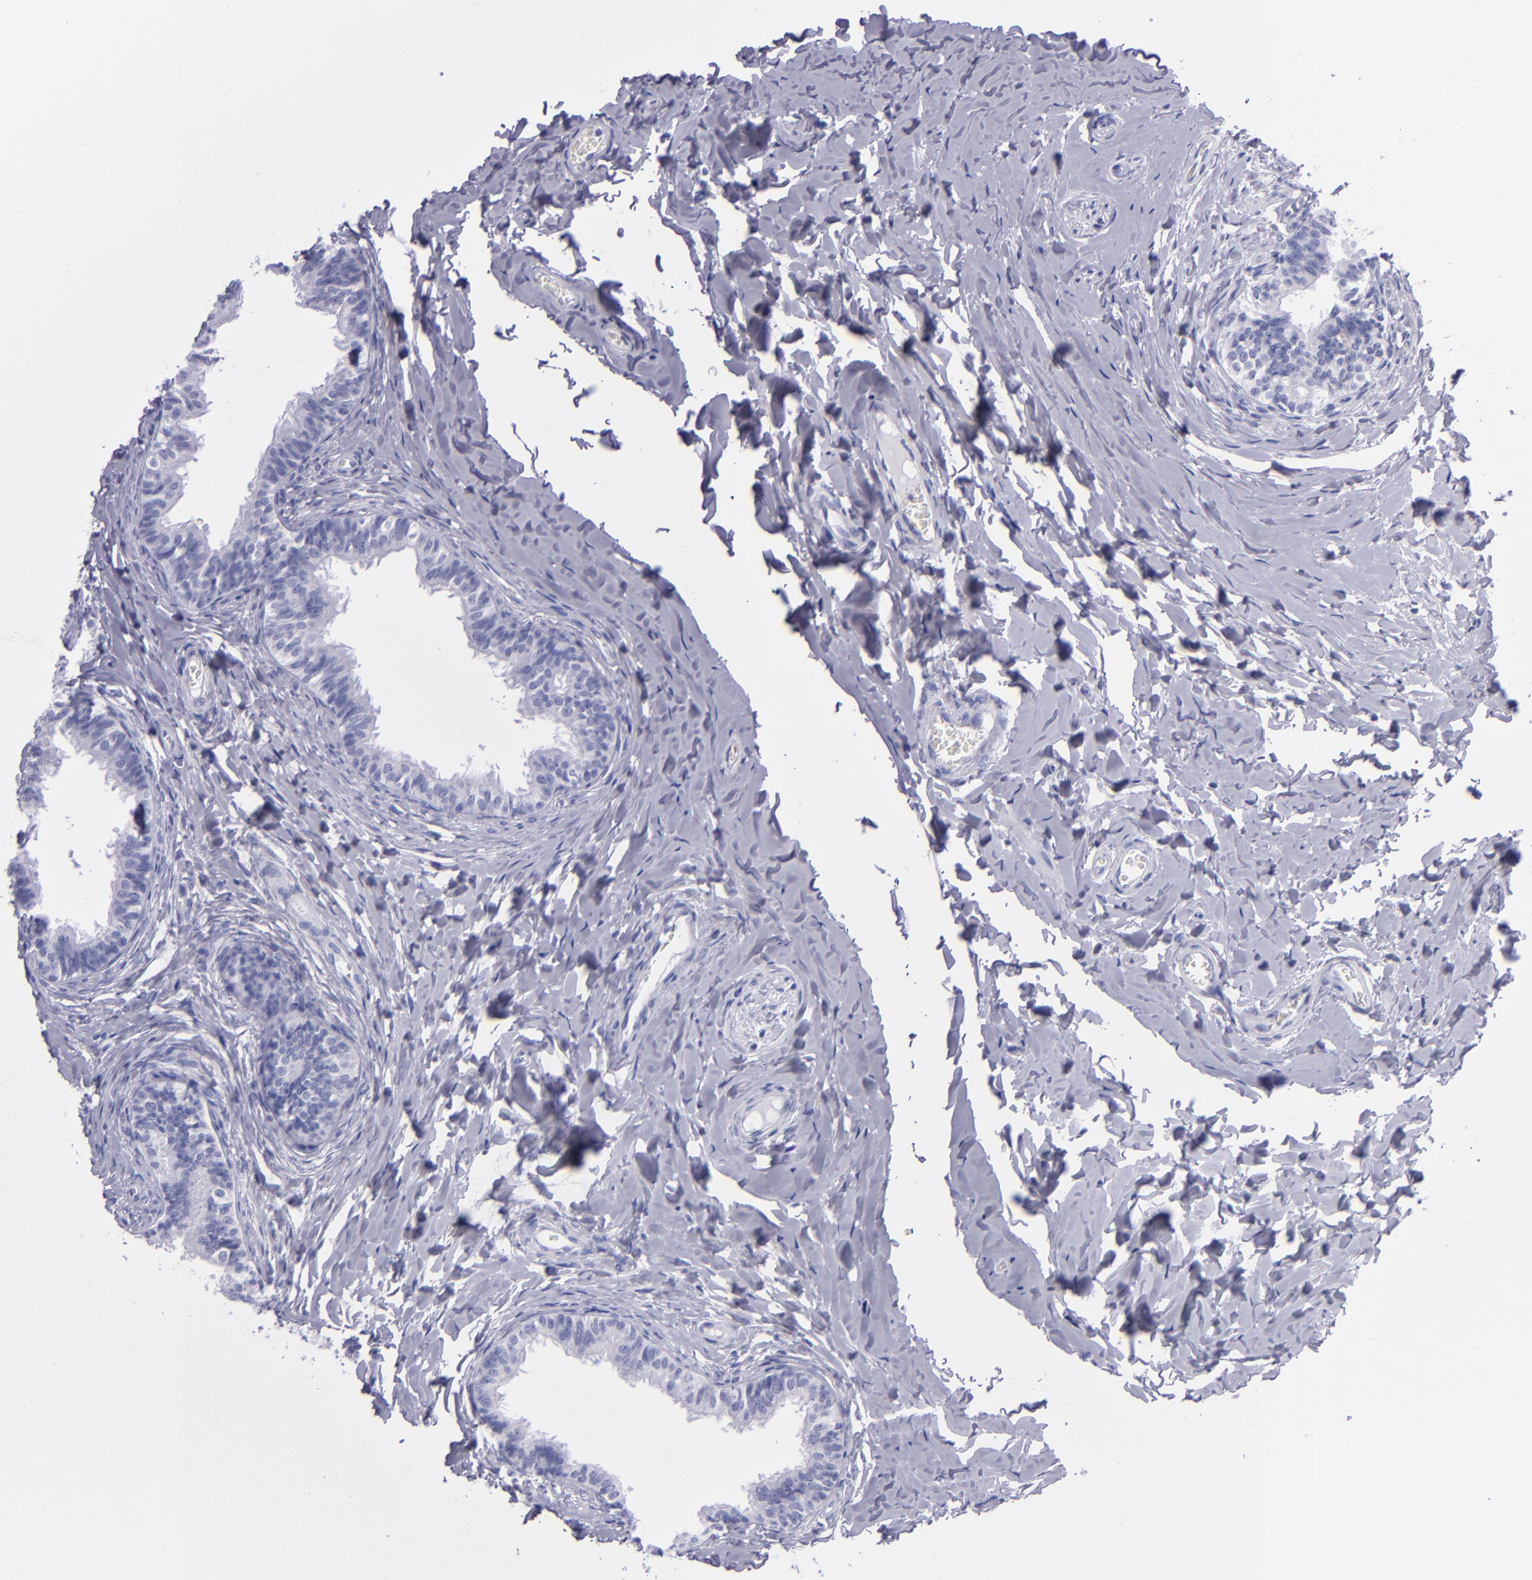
{"staining": {"intensity": "negative", "quantity": "none", "location": "none"}, "tissue": "epididymis", "cell_type": "Glandular cells", "image_type": "normal", "snomed": [{"axis": "morphology", "description": "Normal tissue, NOS"}, {"axis": "topography", "description": "Soft tissue"}, {"axis": "topography", "description": "Epididymis"}], "caption": "There is no significant expression in glandular cells of epididymis.", "gene": "CR1", "patient": {"sex": "male", "age": 26}}